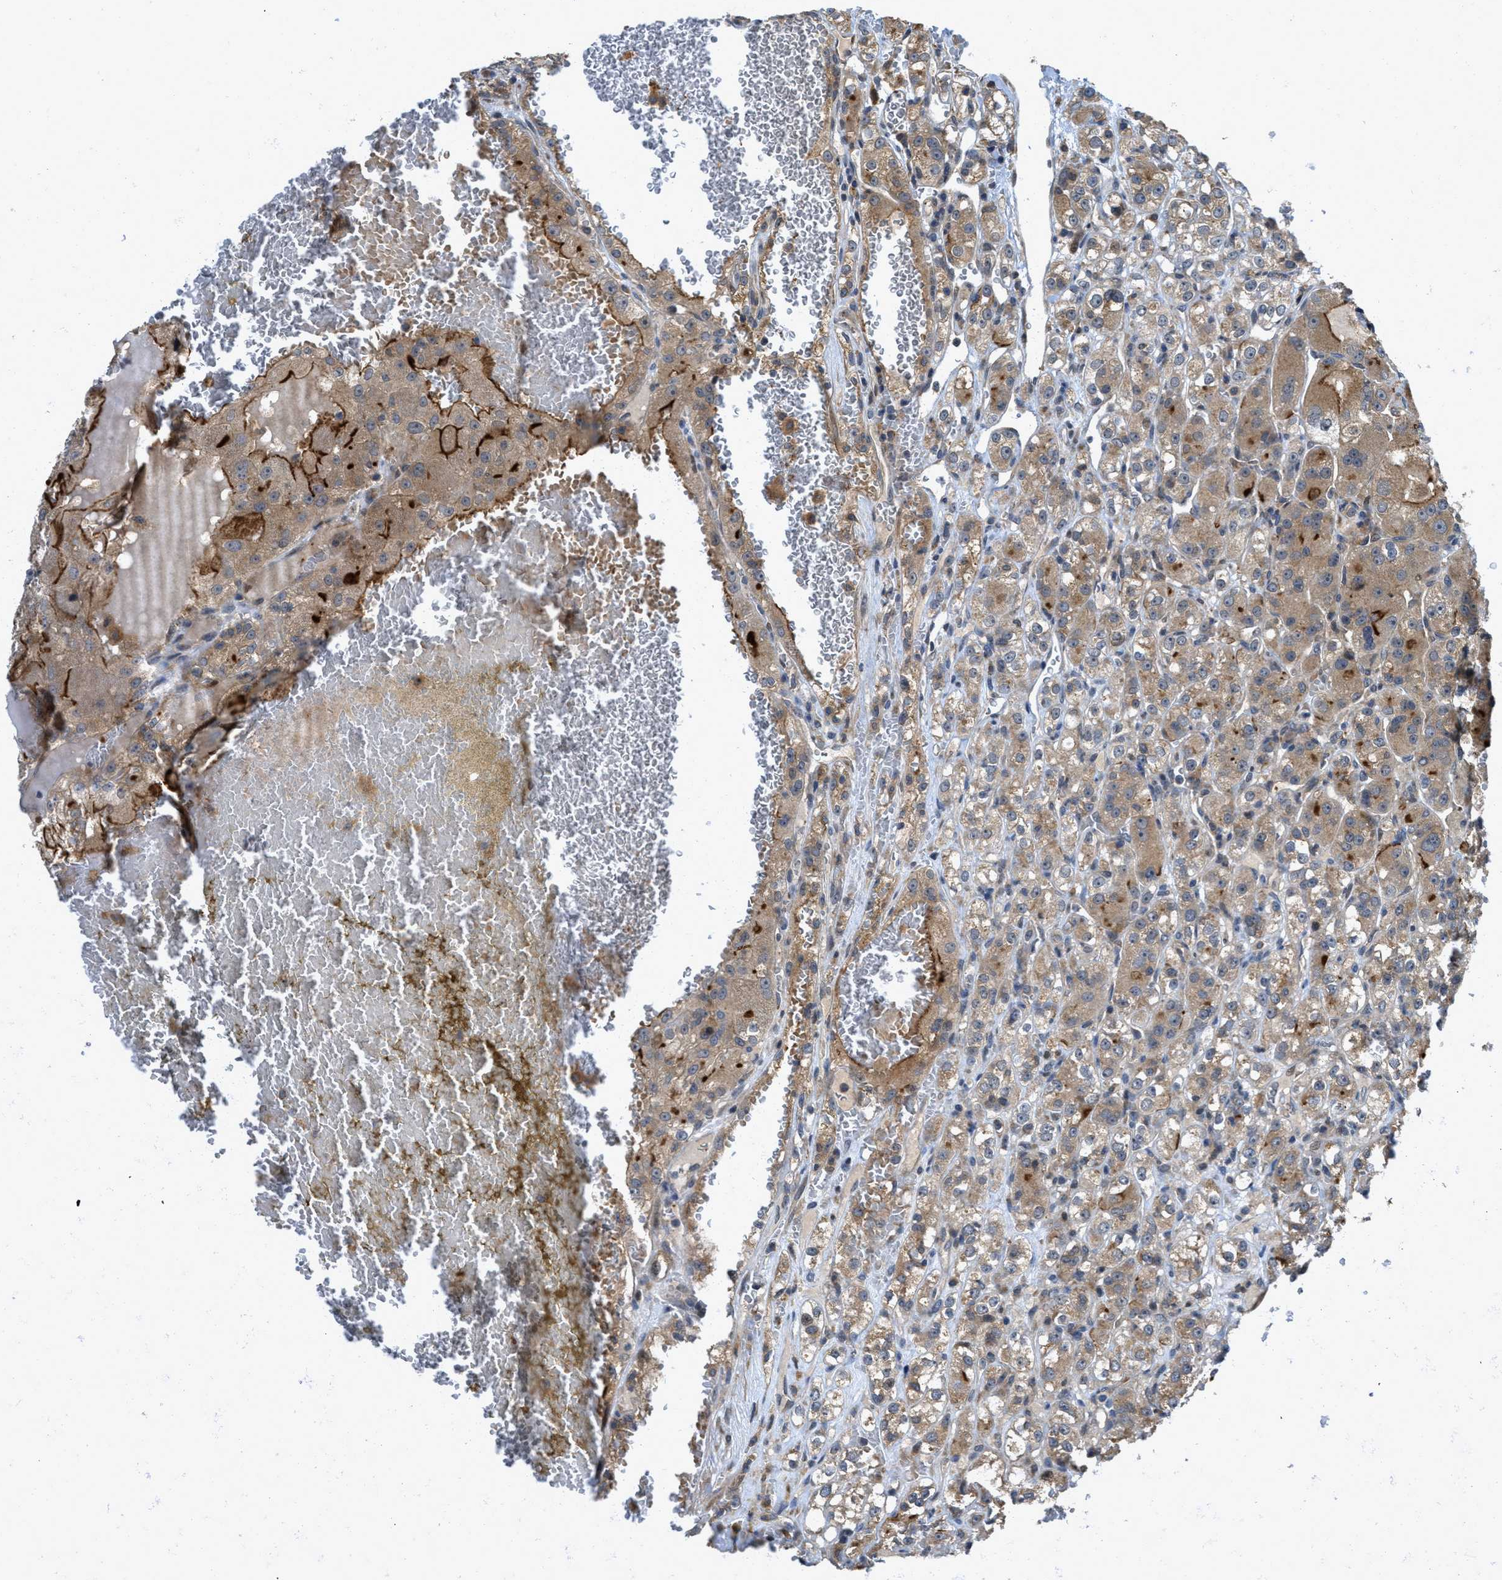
{"staining": {"intensity": "moderate", "quantity": ">75%", "location": "cytoplasmic/membranous"}, "tissue": "renal cancer", "cell_type": "Tumor cells", "image_type": "cancer", "snomed": [{"axis": "morphology", "description": "Normal tissue, NOS"}, {"axis": "morphology", "description": "Adenocarcinoma, NOS"}, {"axis": "topography", "description": "Kidney"}], "caption": "The photomicrograph displays staining of renal adenocarcinoma, revealing moderate cytoplasmic/membranous protein positivity (brown color) within tumor cells. The staining is performed using DAB brown chromogen to label protein expression. The nuclei are counter-stained blue using hematoxylin.", "gene": "DNAJC28", "patient": {"sex": "male", "age": 61}}